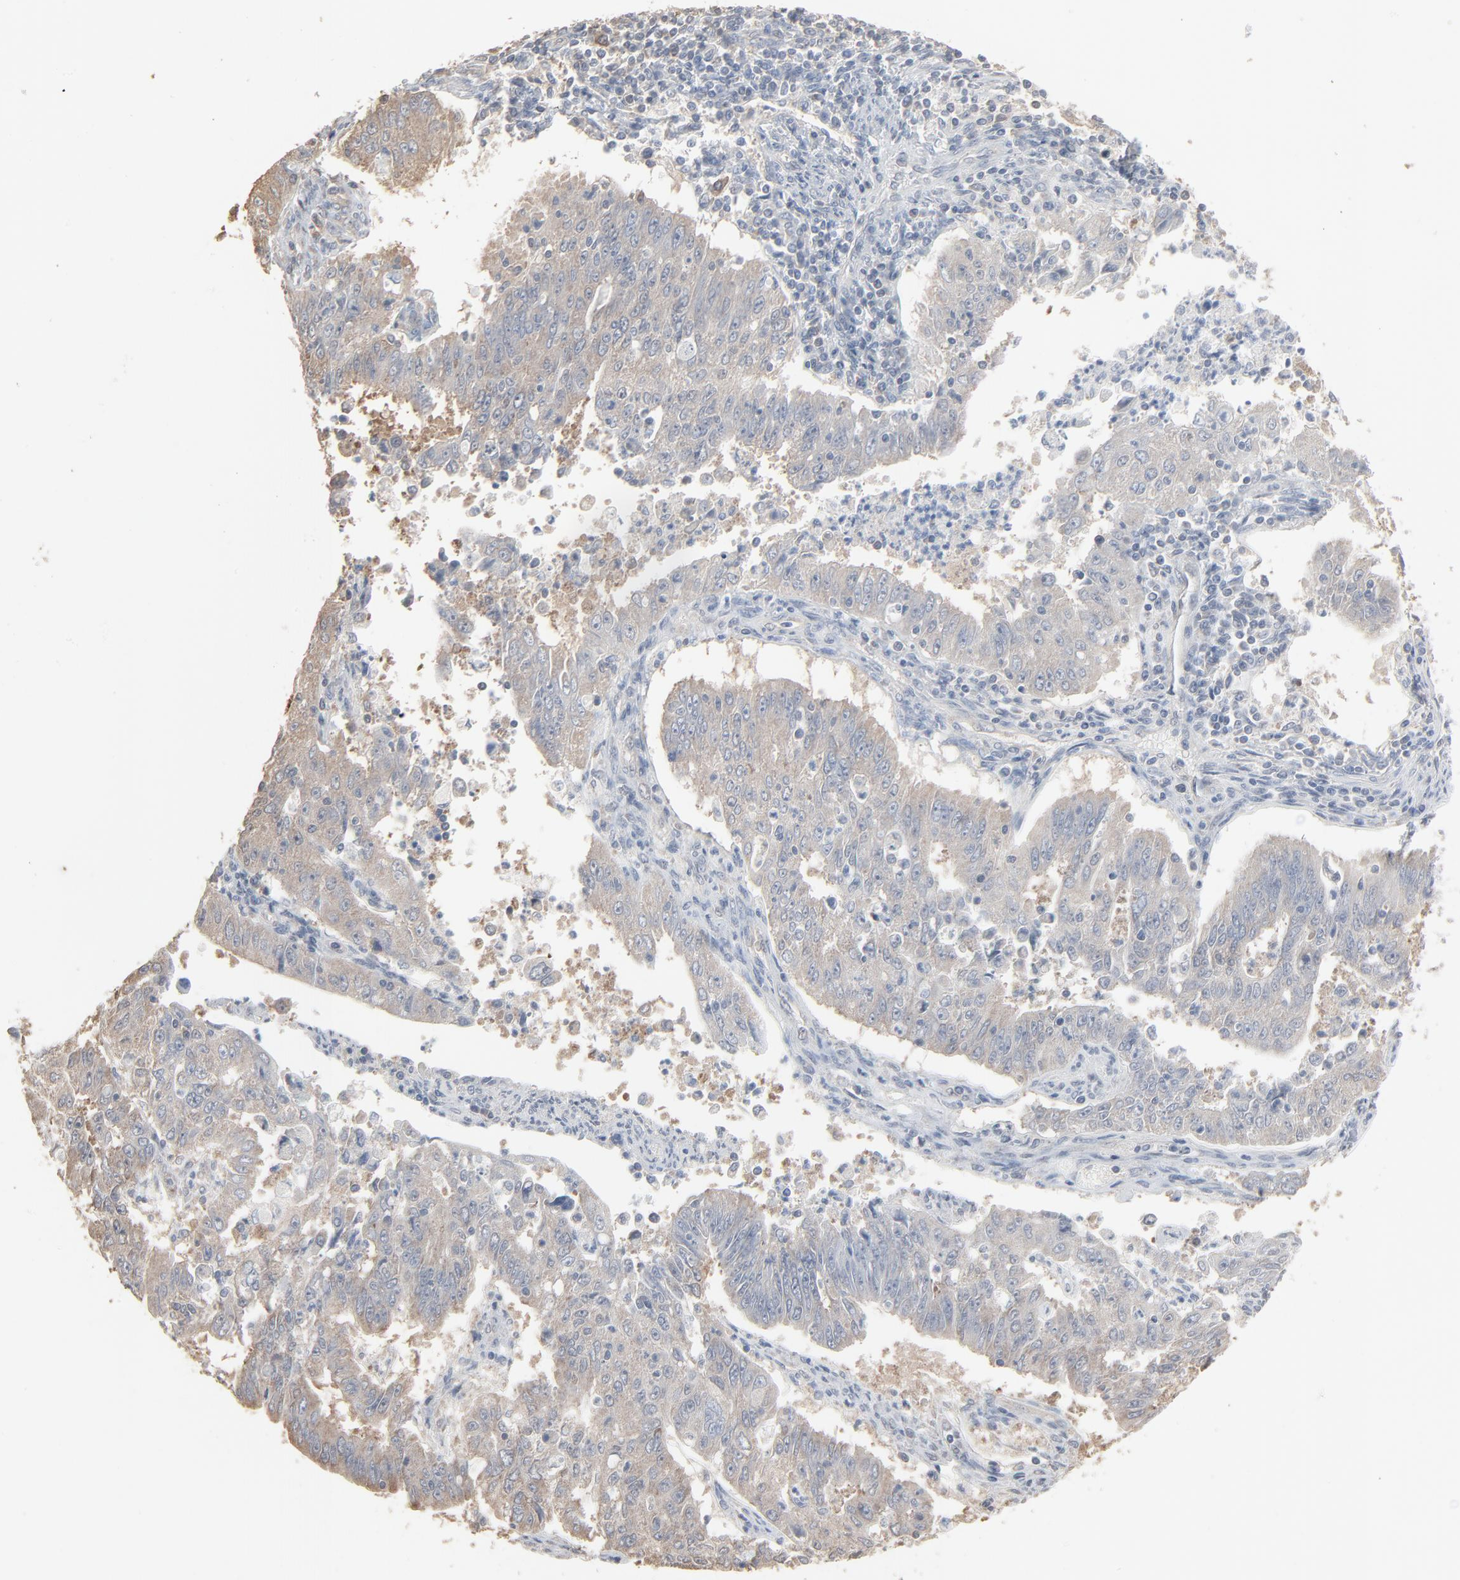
{"staining": {"intensity": "weak", "quantity": ">75%", "location": "cytoplasmic/membranous"}, "tissue": "endometrial cancer", "cell_type": "Tumor cells", "image_type": "cancer", "snomed": [{"axis": "morphology", "description": "Adenocarcinoma, NOS"}, {"axis": "topography", "description": "Endometrium"}], "caption": "Protein expression by immunohistochemistry demonstrates weak cytoplasmic/membranous positivity in about >75% of tumor cells in endometrial cancer. The protein is shown in brown color, while the nuclei are stained blue.", "gene": "CCT5", "patient": {"sex": "female", "age": 42}}